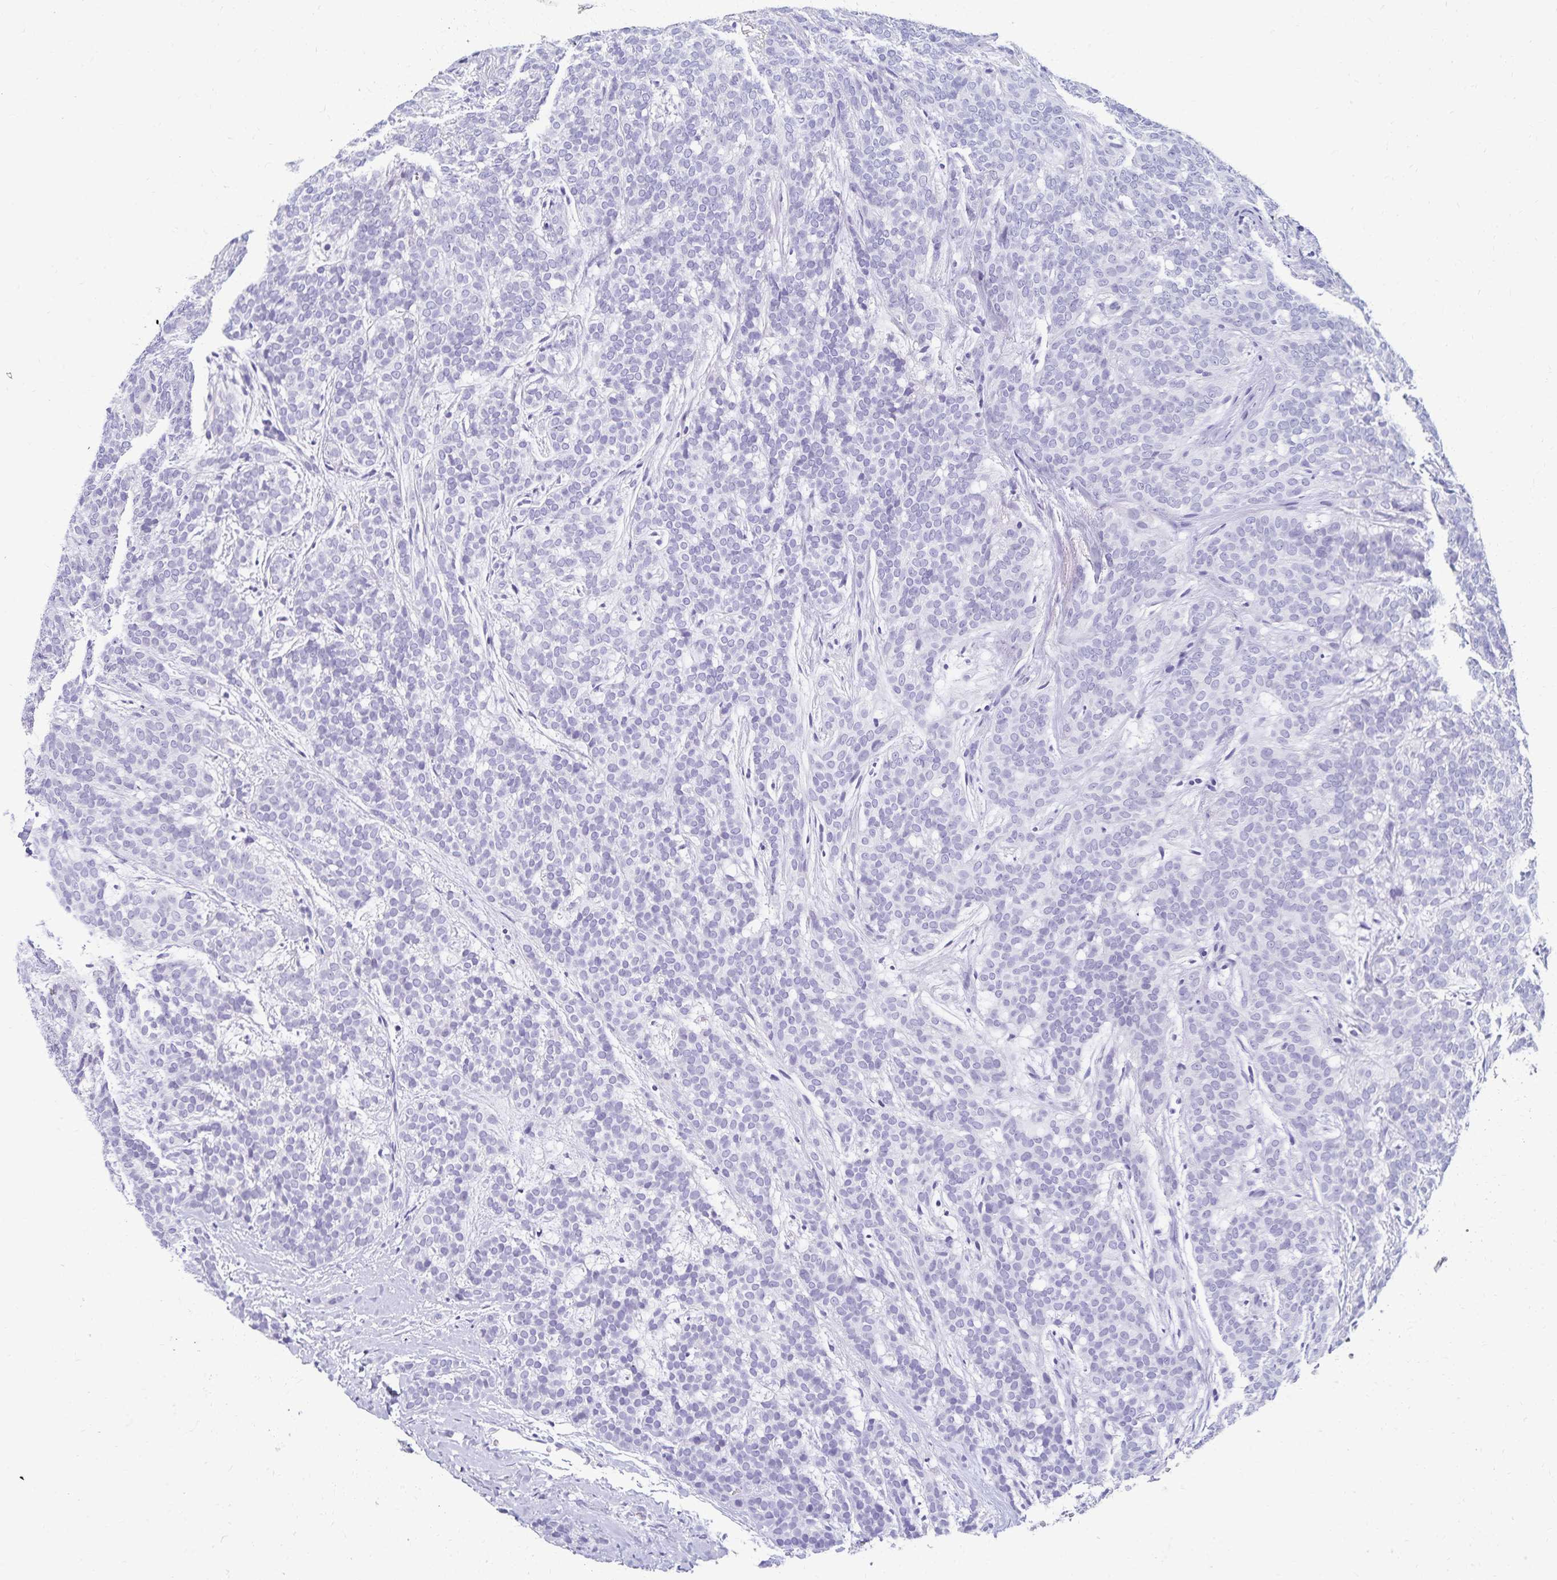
{"staining": {"intensity": "negative", "quantity": "none", "location": "none"}, "tissue": "head and neck cancer", "cell_type": "Tumor cells", "image_type": "cancer", "snomed": [{"axis": "morphology", "description": "Normal tissue, NOS"}, {"axis": "morphology", "description": "Adenocarcinoma, NOS"}, {"axis": "topography", "description": "Oral tissue"}, {"axis": "topography", "description": "Head-Neck"}], "caption": "High power microscopy image of an immunohistochemistry micrograph of adenocarcinoma (head and neck), revealing no significant staining in tumor cells.", "gene": "C2orf50", "patient": {"sex": "female", "age": 57}}